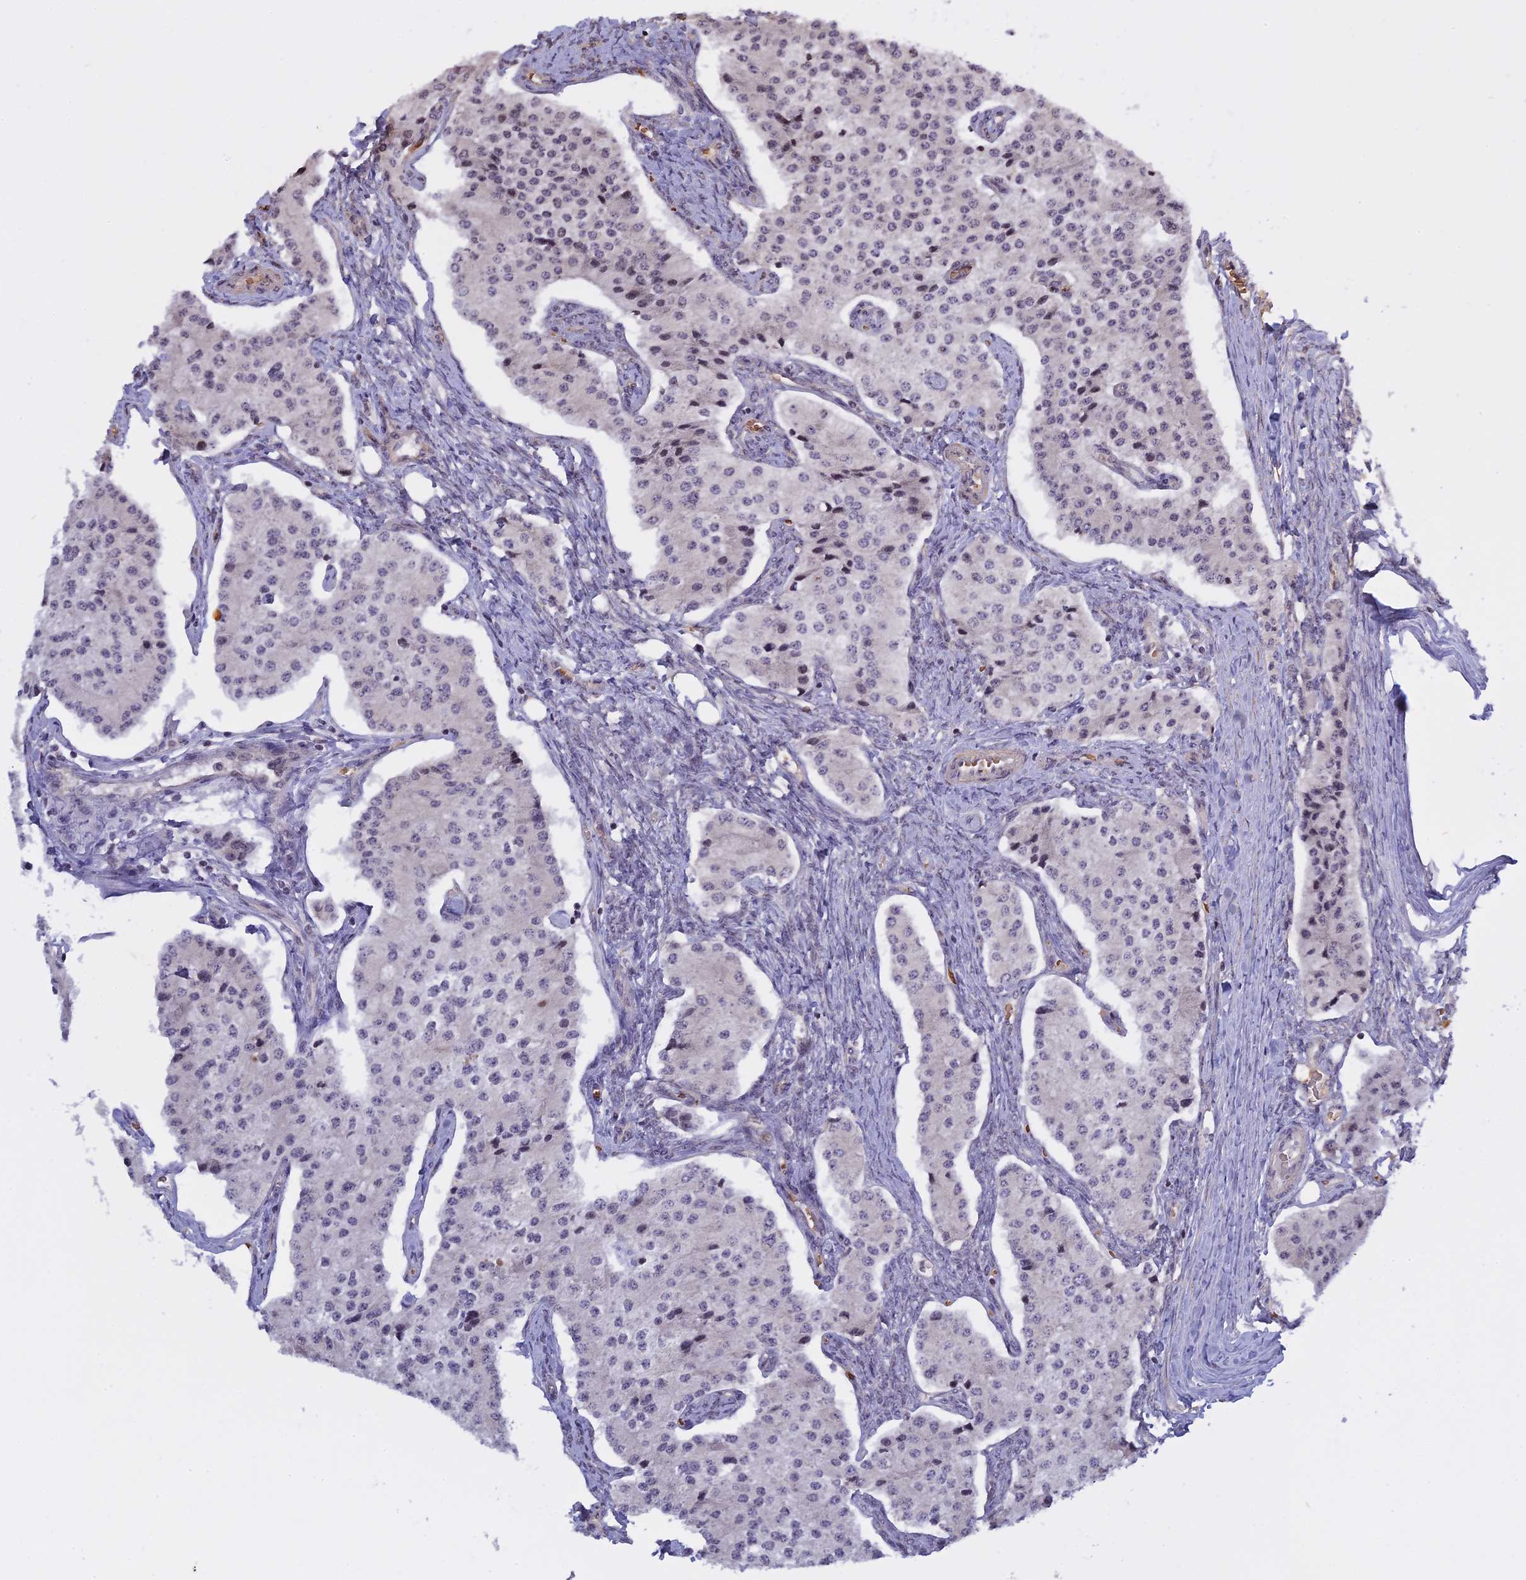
{"staining": {"intensity": "negative", "quantity": "none", "location": "none"}, "tissue": "carcinoid", "cell_type": "Tumor cells", "image_type": "cancer", "snomed": [{"axis": "morphology", "description": "Carcinoid, malignant, NOS"}, {"axis": "topography", "description": "Colon"}], "caption": "Immunohistochemical staining of carcinoid exhibits no significant positivity in tumor cells.", "gene": "MGA", "patient": {"sex": "female", "age": 52}}